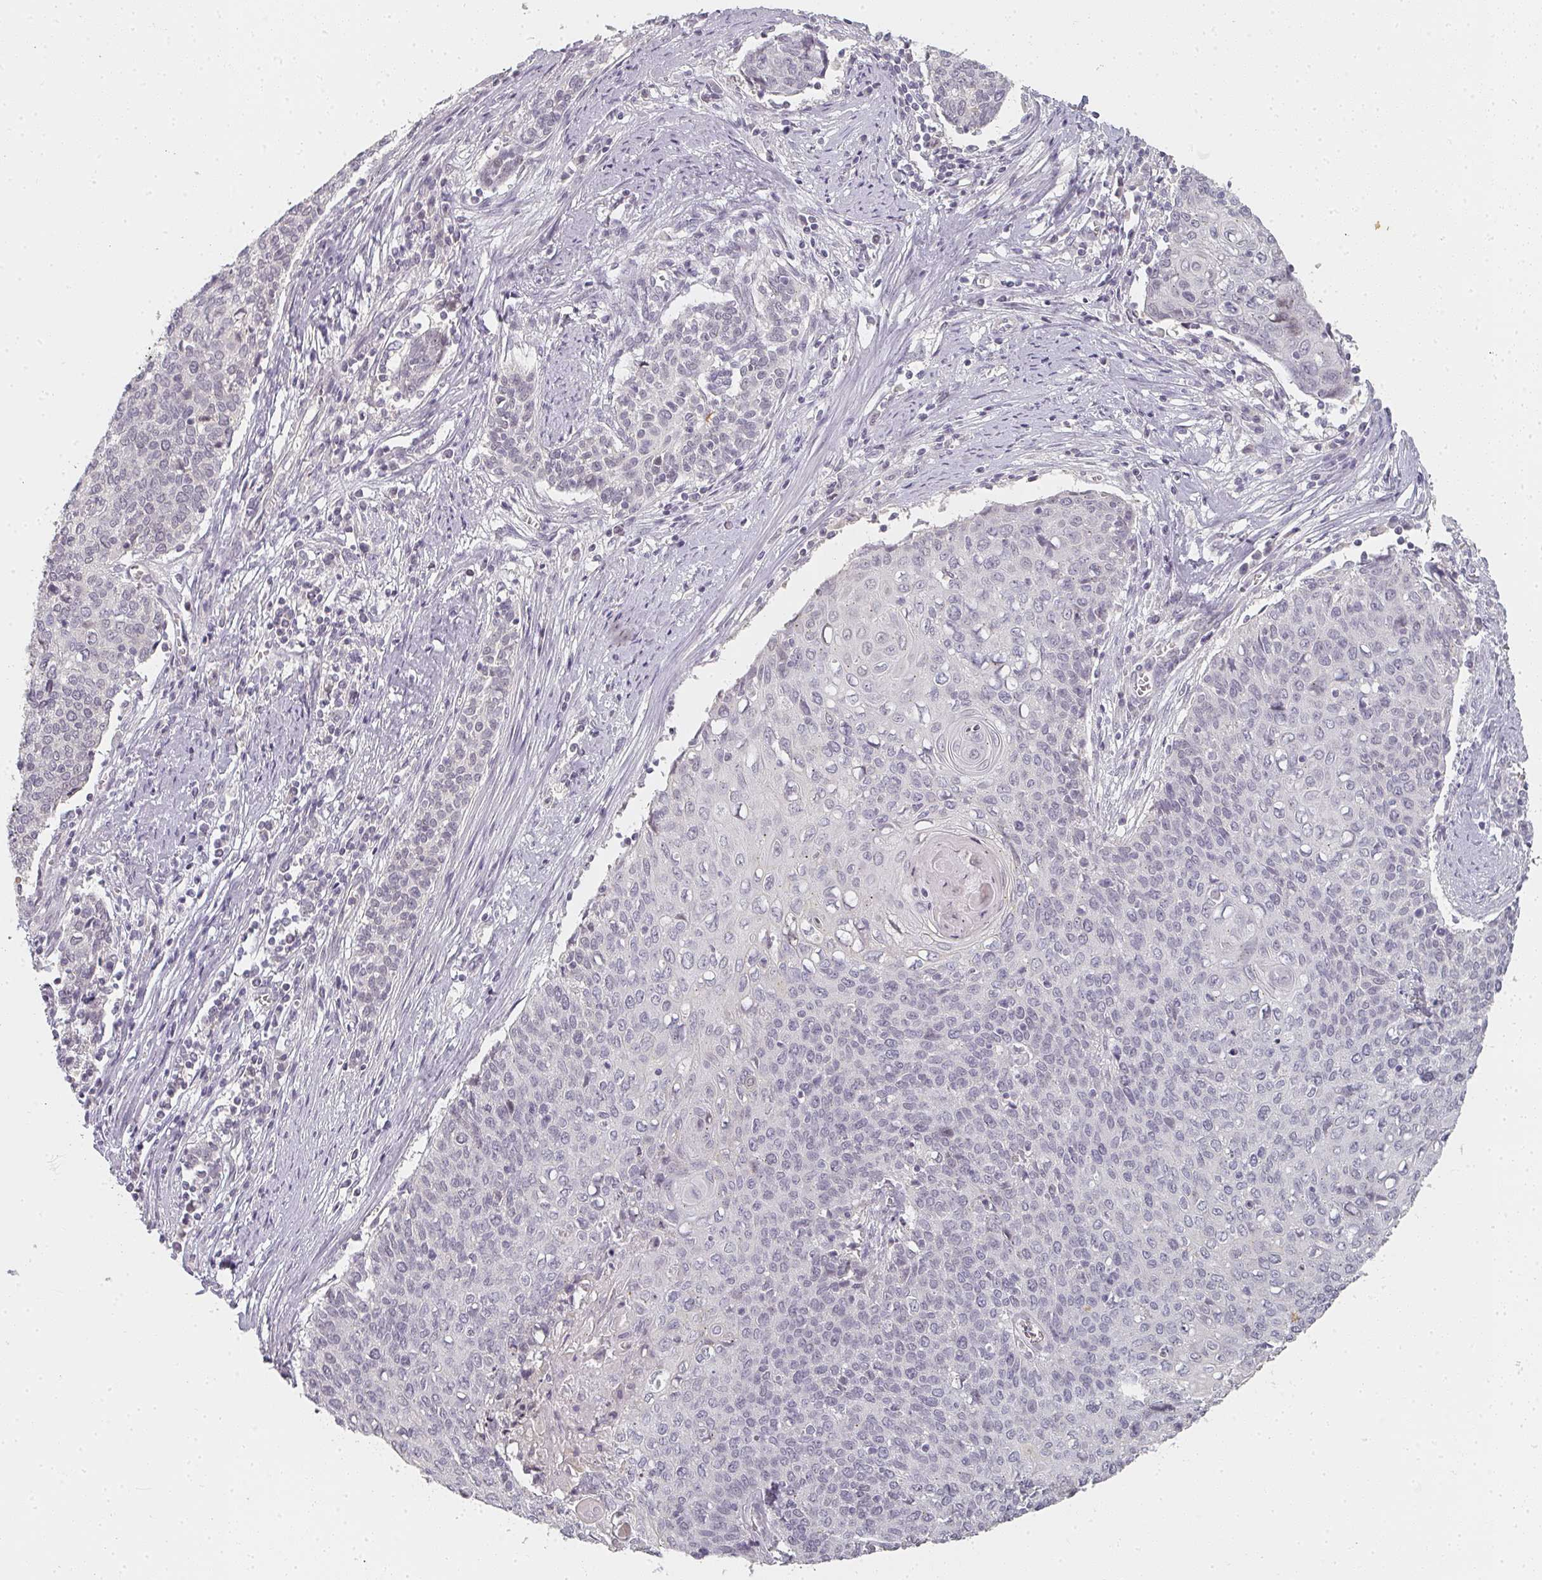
{"staining": {"intensity": "negative", "quantity": "none", "location": "none"}, "tissue": "cervical cancer", "cell_type": "Tumor cells", "image_type": "cancer", "snomed": [{"axis": "morphology", "description": "Squamous cell carcinoma, NOS"}, {"axis": "topography", "description": "Cervix"}], "caption": "Tumor cells show no significant protein expression in cervical squamous cell carcinoma.", "gene": "SHISA2", "patient": {"sex": "female", "age": 39}}